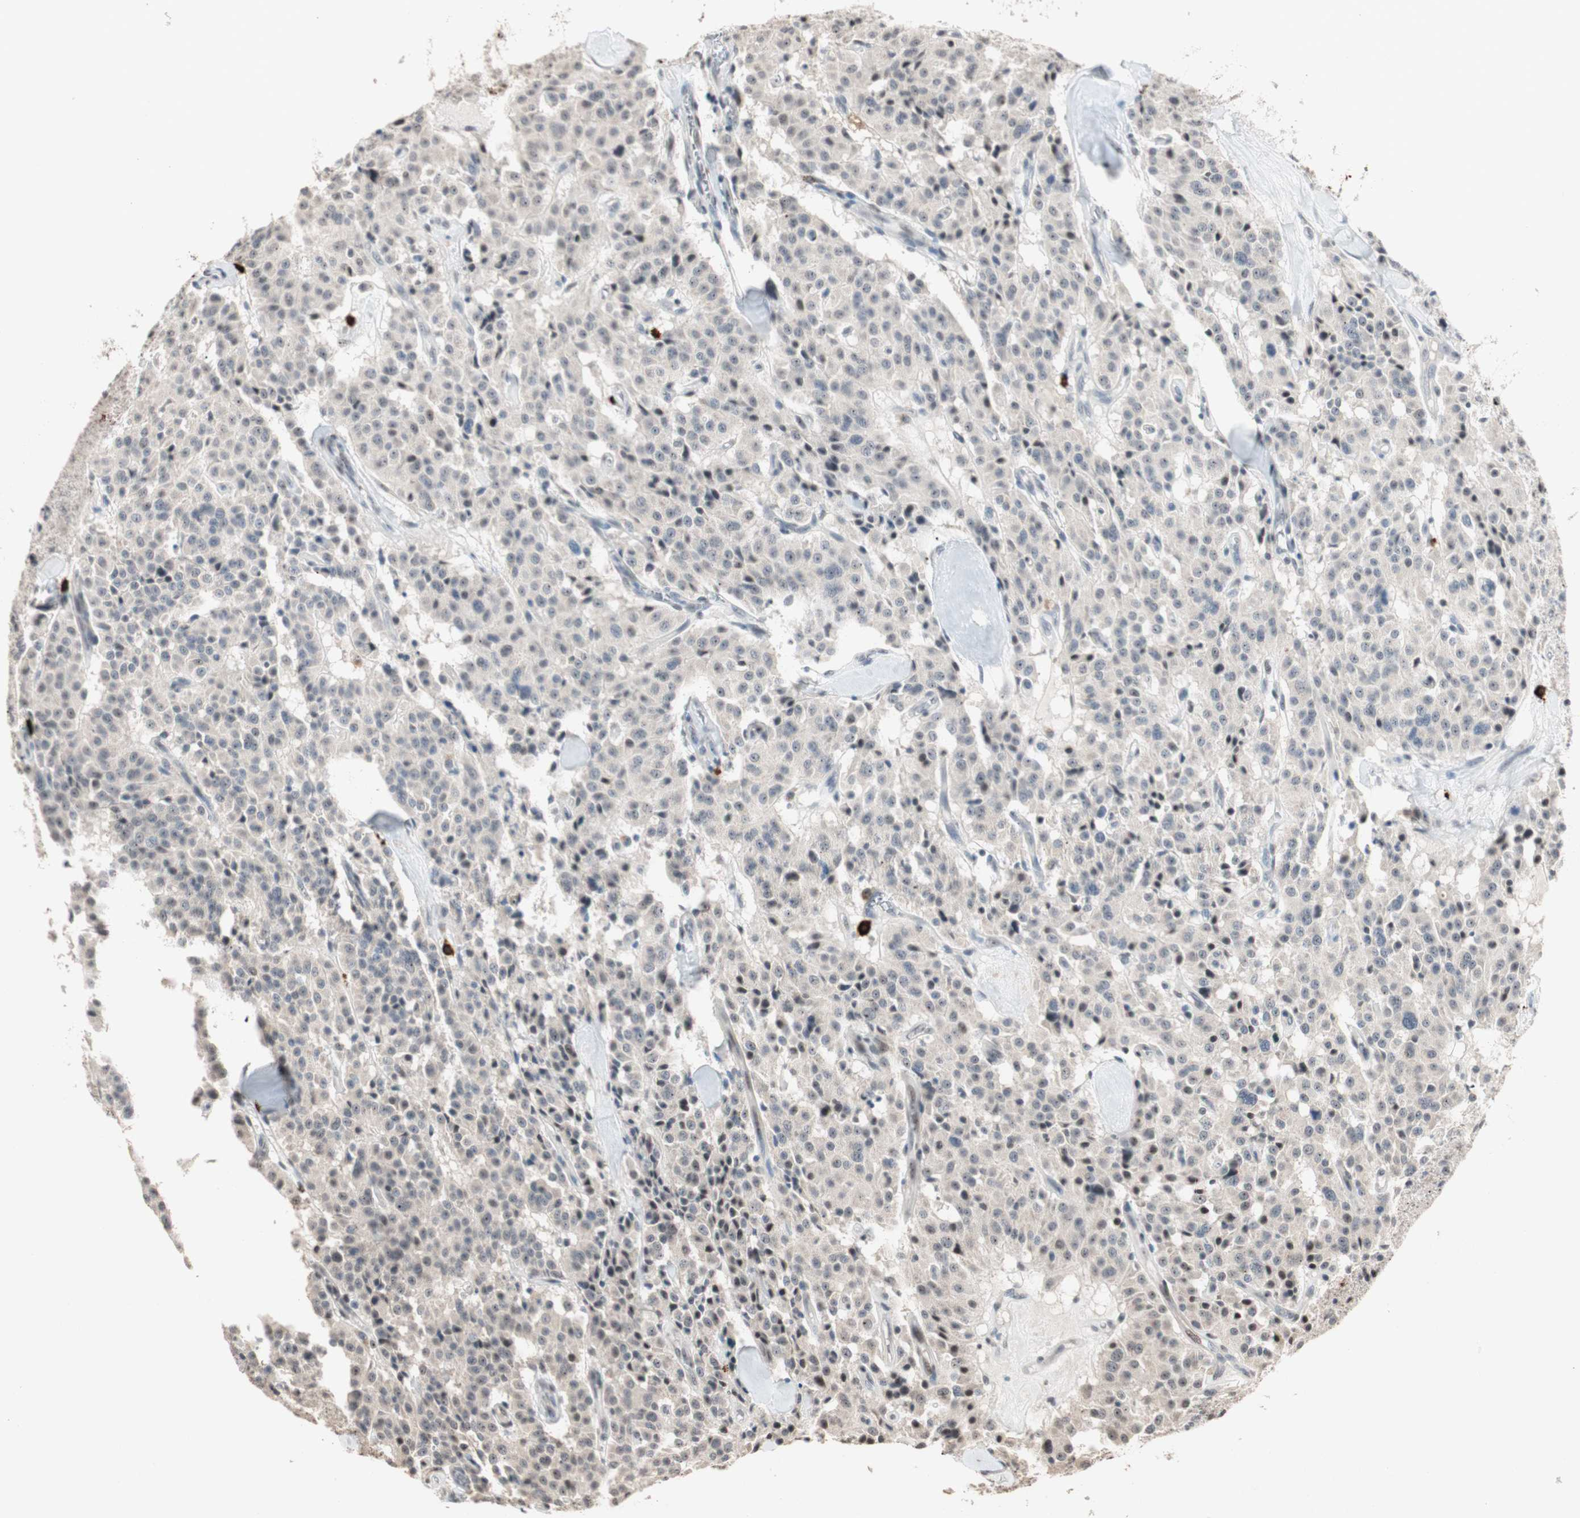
{"staining": {"intensity": "negative", "quantity": "none", "location": "none"}, "tissue": "carcinoid", "cell_type": "Tumor cells", "image_type": "cancer", "snomed": [{"axis": "morphology", "description": "Carcinoid, malignant, NOS"}, {"axis": "topography", "description": "Lung"}], "caption": "This is an immunohistochemistry histopathology image of carcinoid. There is no positivity in tumor cells.", "gene": "ETV4", "patient": {"sex": "male", "age": 30}}